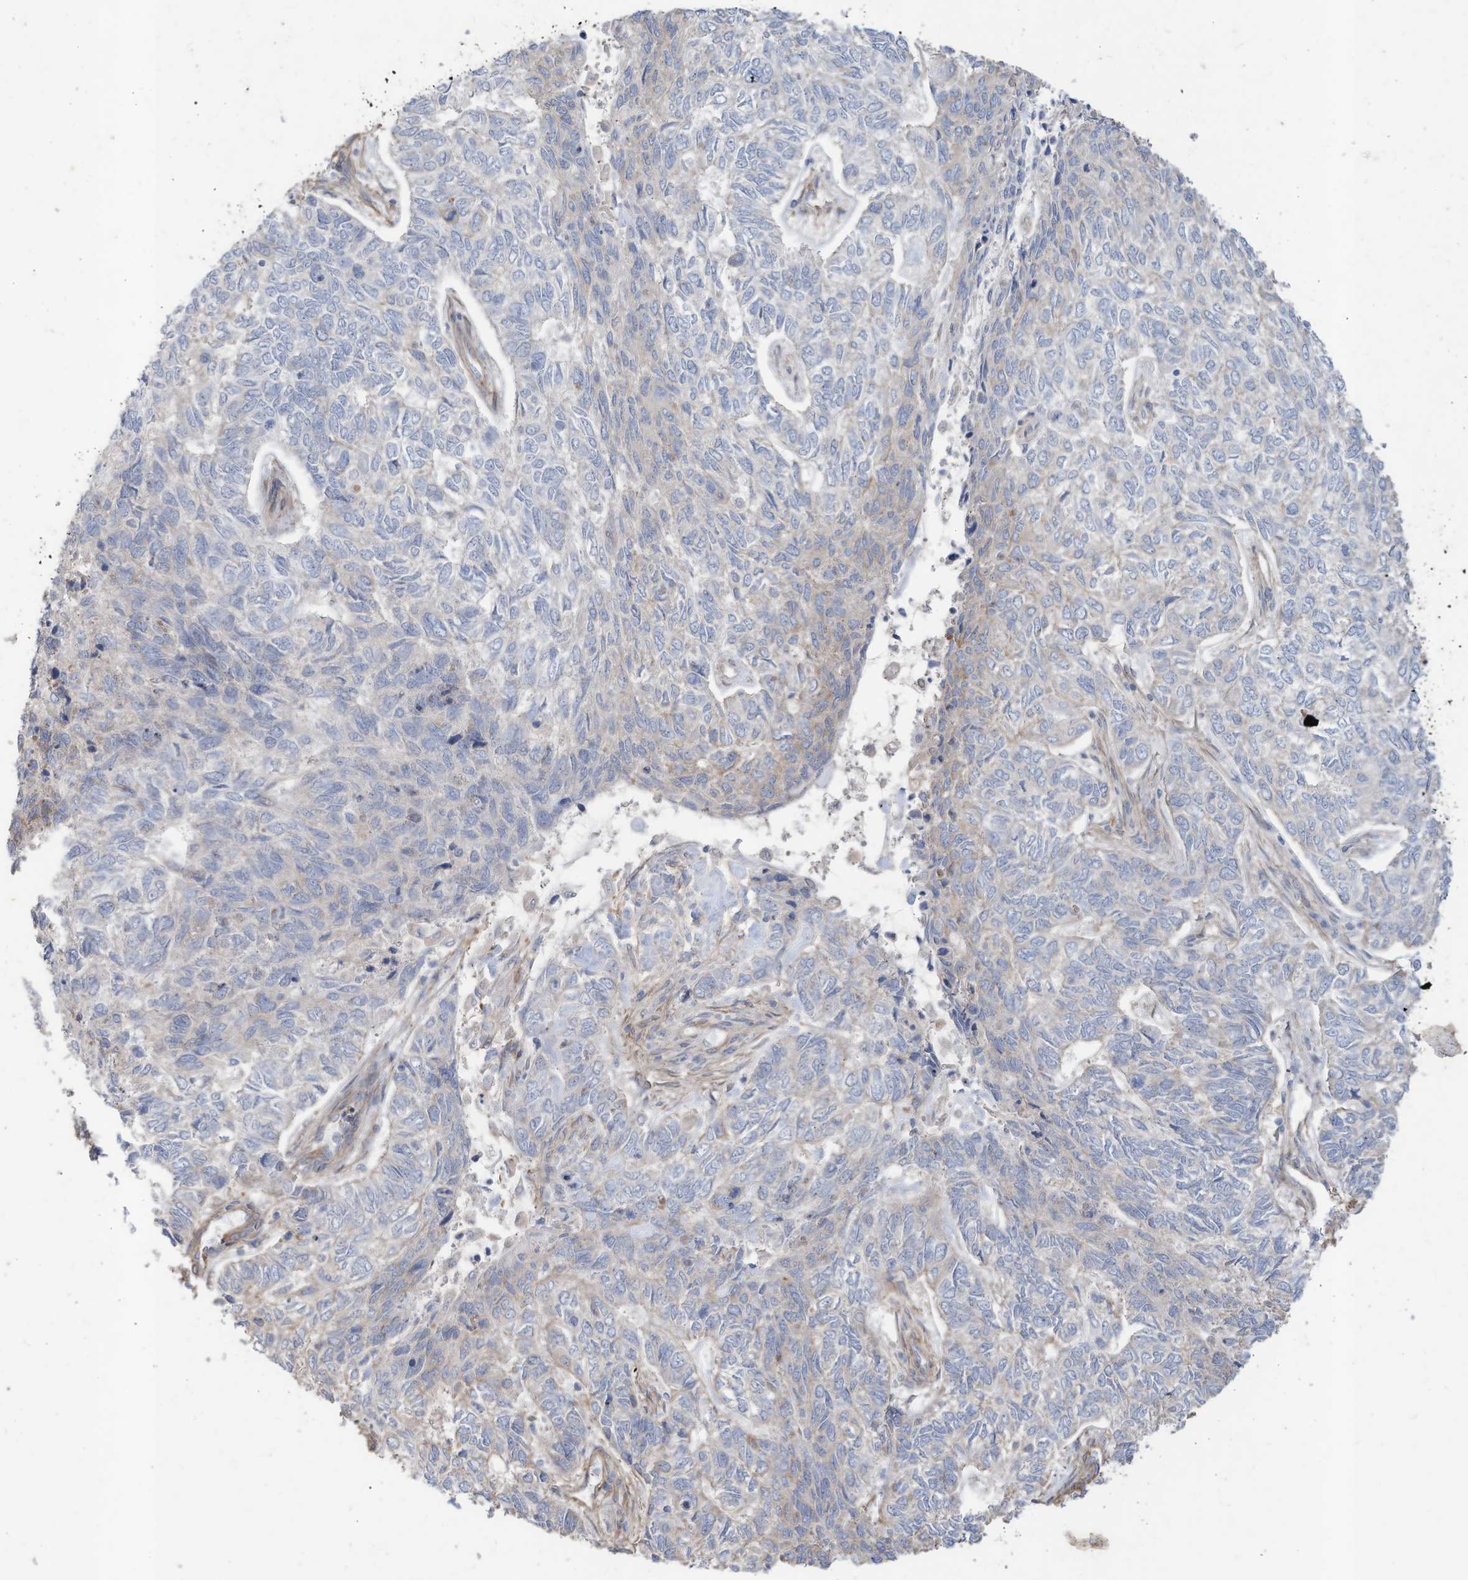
{"staining": {"intensity": "negative", "quantity": "none", "location": "none"}, "tissue": "skin cancer", "cell_type": "Tumor cells", "image_type": "cancer", "snomed": [{"axis": "morphology", "description": "Basal cell carcinoma"}, {"axis": "topography", "description": "Skin"}], "caption": "There is no significant staining in tumor cells of basal cell carcinoma (skin).", "gene": "SLC17A7", "patient": {"sex": "female", "age": 65}}